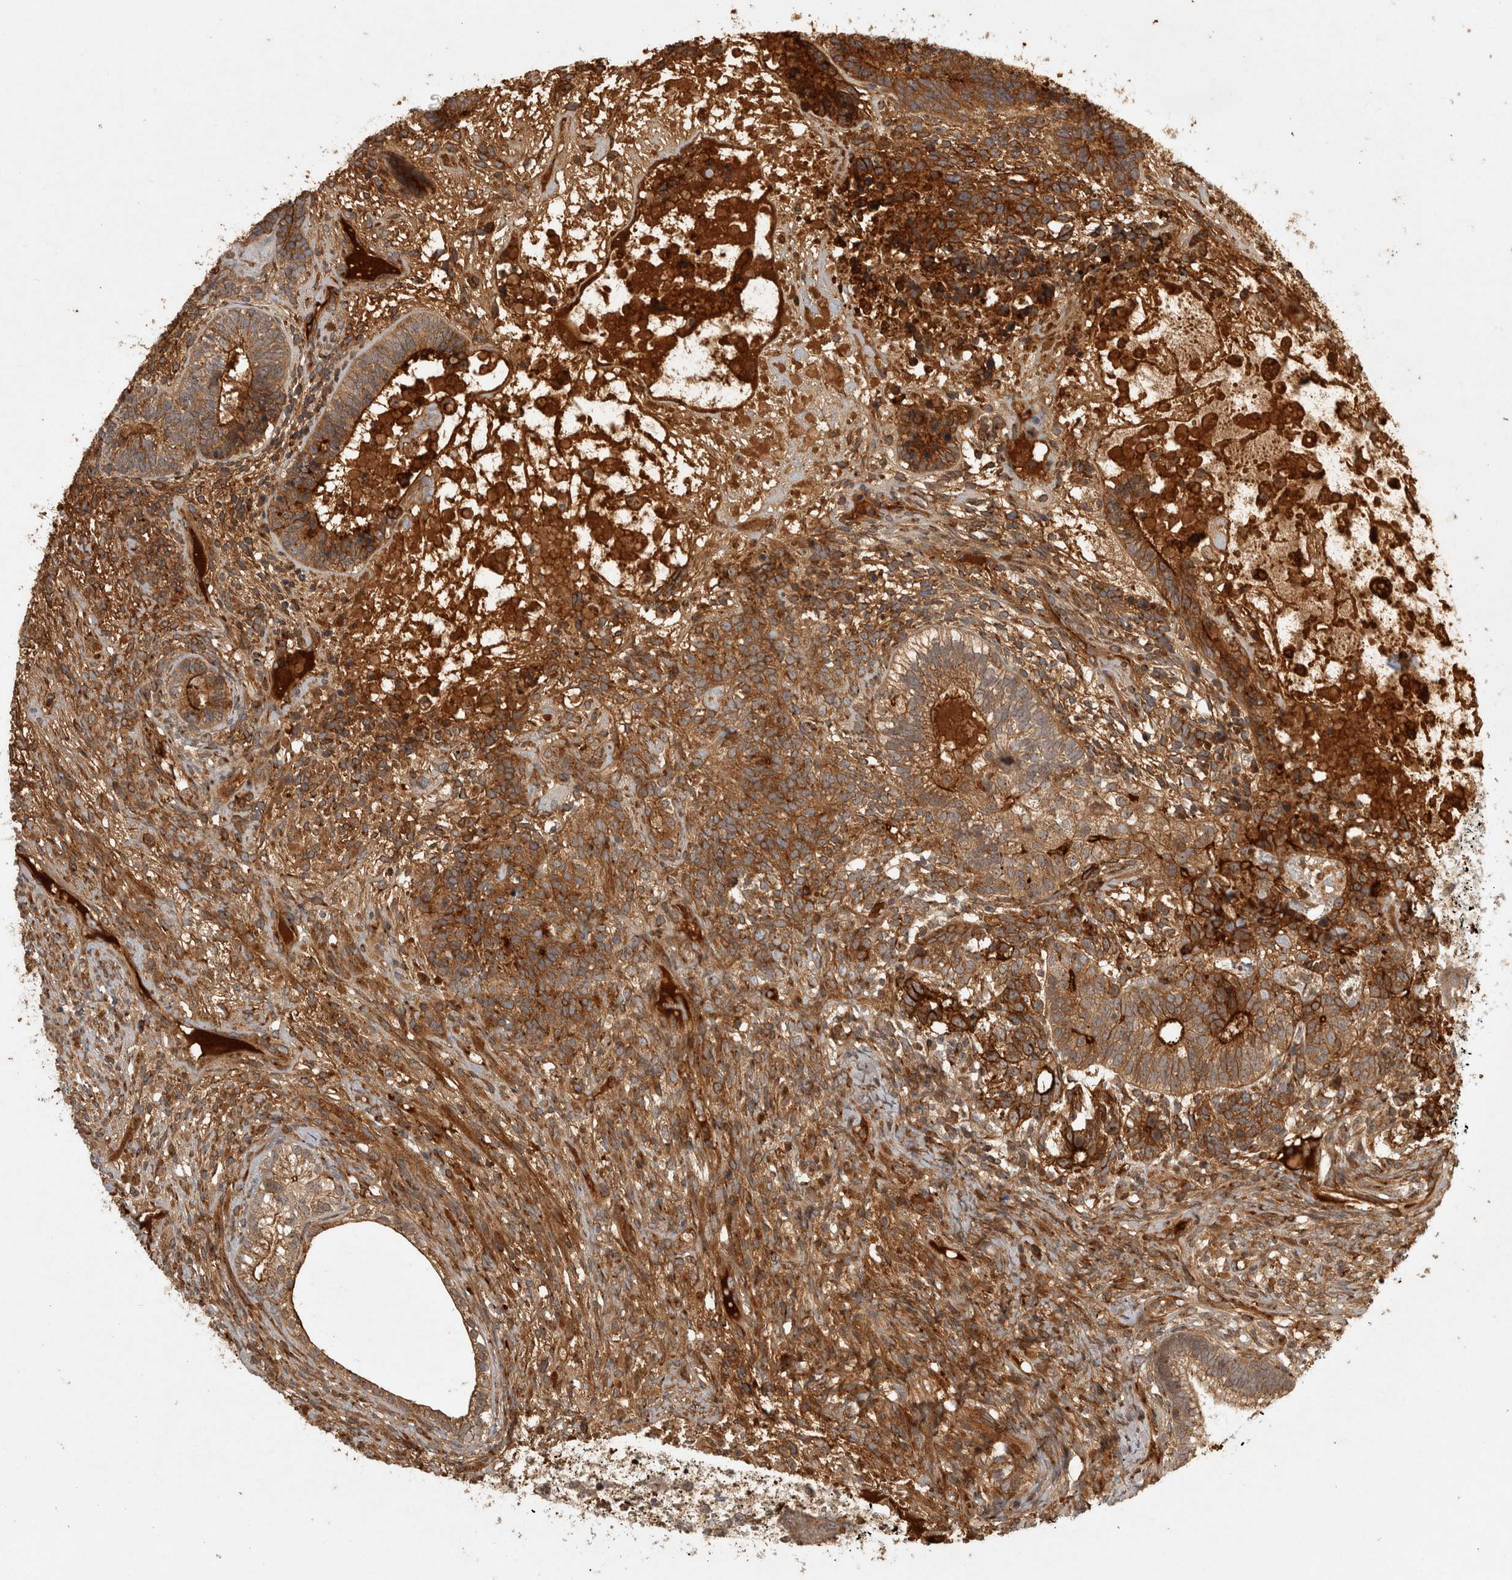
{"staining": {"intensity": "strong", "quantity": "25%-75%", "location": "cytoplasmic/membranous"}, "tissue": "testis cancer", "cell_type": "Tumor cells", "image_type": "cancer", "snomed": [{"axis": "morphology", "description": "Seminoma, NOS"}, {"axis": "morphology", "description": "Carcinoma, Embryonal, NOS"}, {"axis": "topography", "description": "Testis"}], "caption": "Testis embryonal carcinoma stained with DAB (3,3'-diaminobenzidine) immunohistochemistry shows high levels of strong cytoplasmic/membranous positivity in approximately 25%-75% of tumor cells.", "gene": "CAMSAP2", "patient": {"sex": "male", "age": 28}}